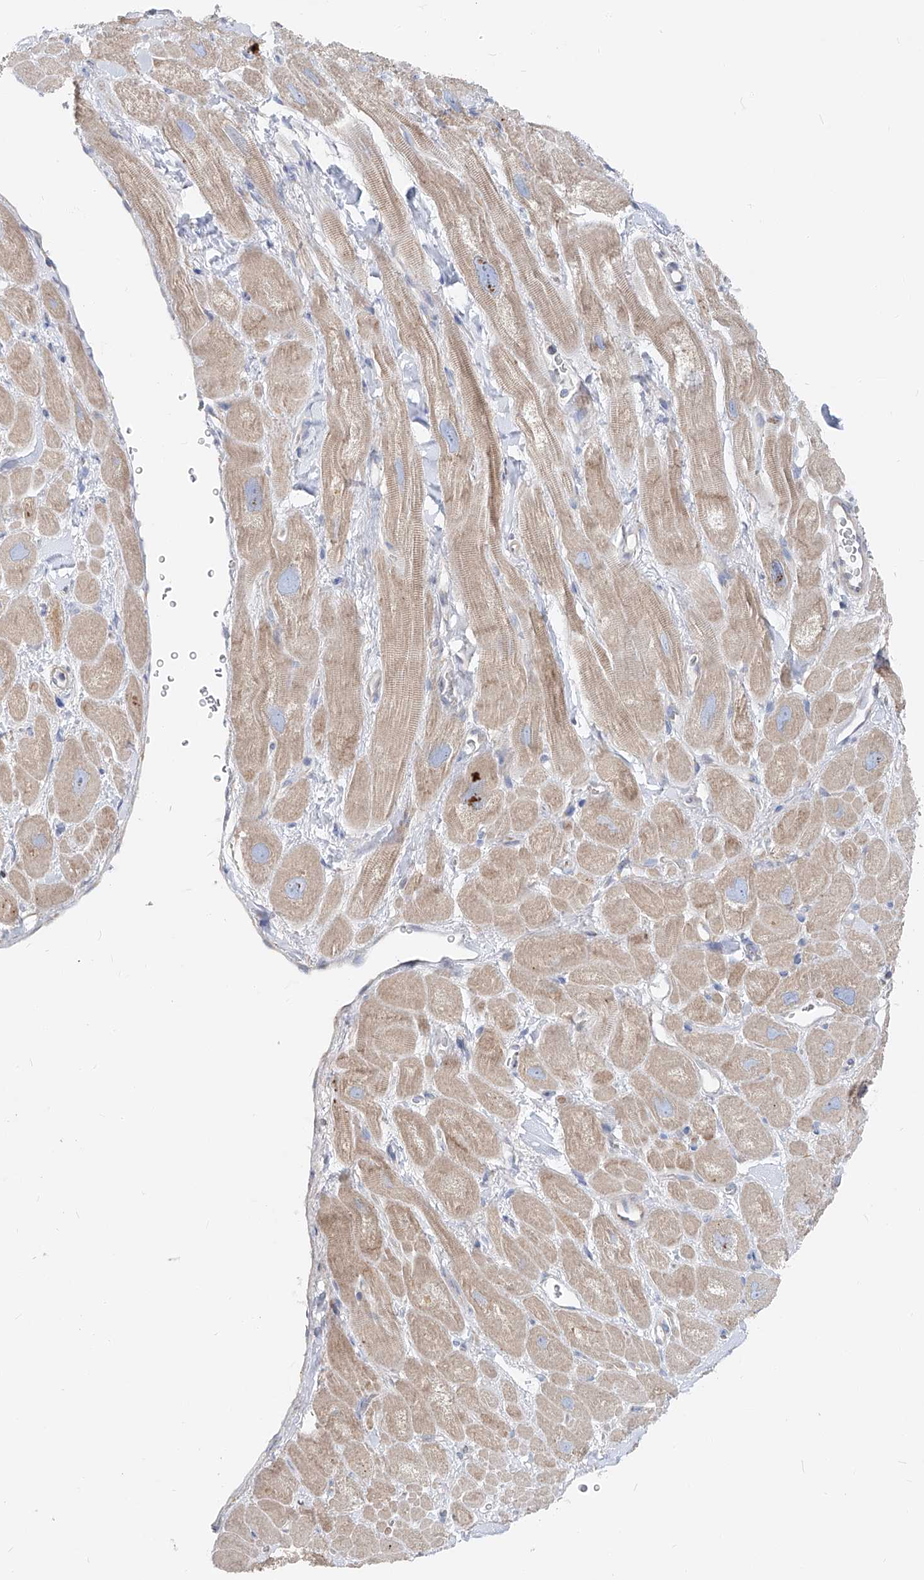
{"staining": {"intensity": "moderate", "quantity": "25%-75%", "location": "cytoplasmic/membranous"}, "tissue": "heart muscle", "cell_type": "Cardiomyocytes", "image_type": "normal", "snomed": [{"axis": "morphology", "description": "Normal tissue, NOS"}, {"axis": "topography", "description": "Heart"}], "caption": "Moderate cytoplasmic/membranous expression is appreciated in approximately 25%-75% of cardiomyocytes in benign heart muscle.", "gene": "UFL1", "patient": {"sex": "male", "age": 49}}